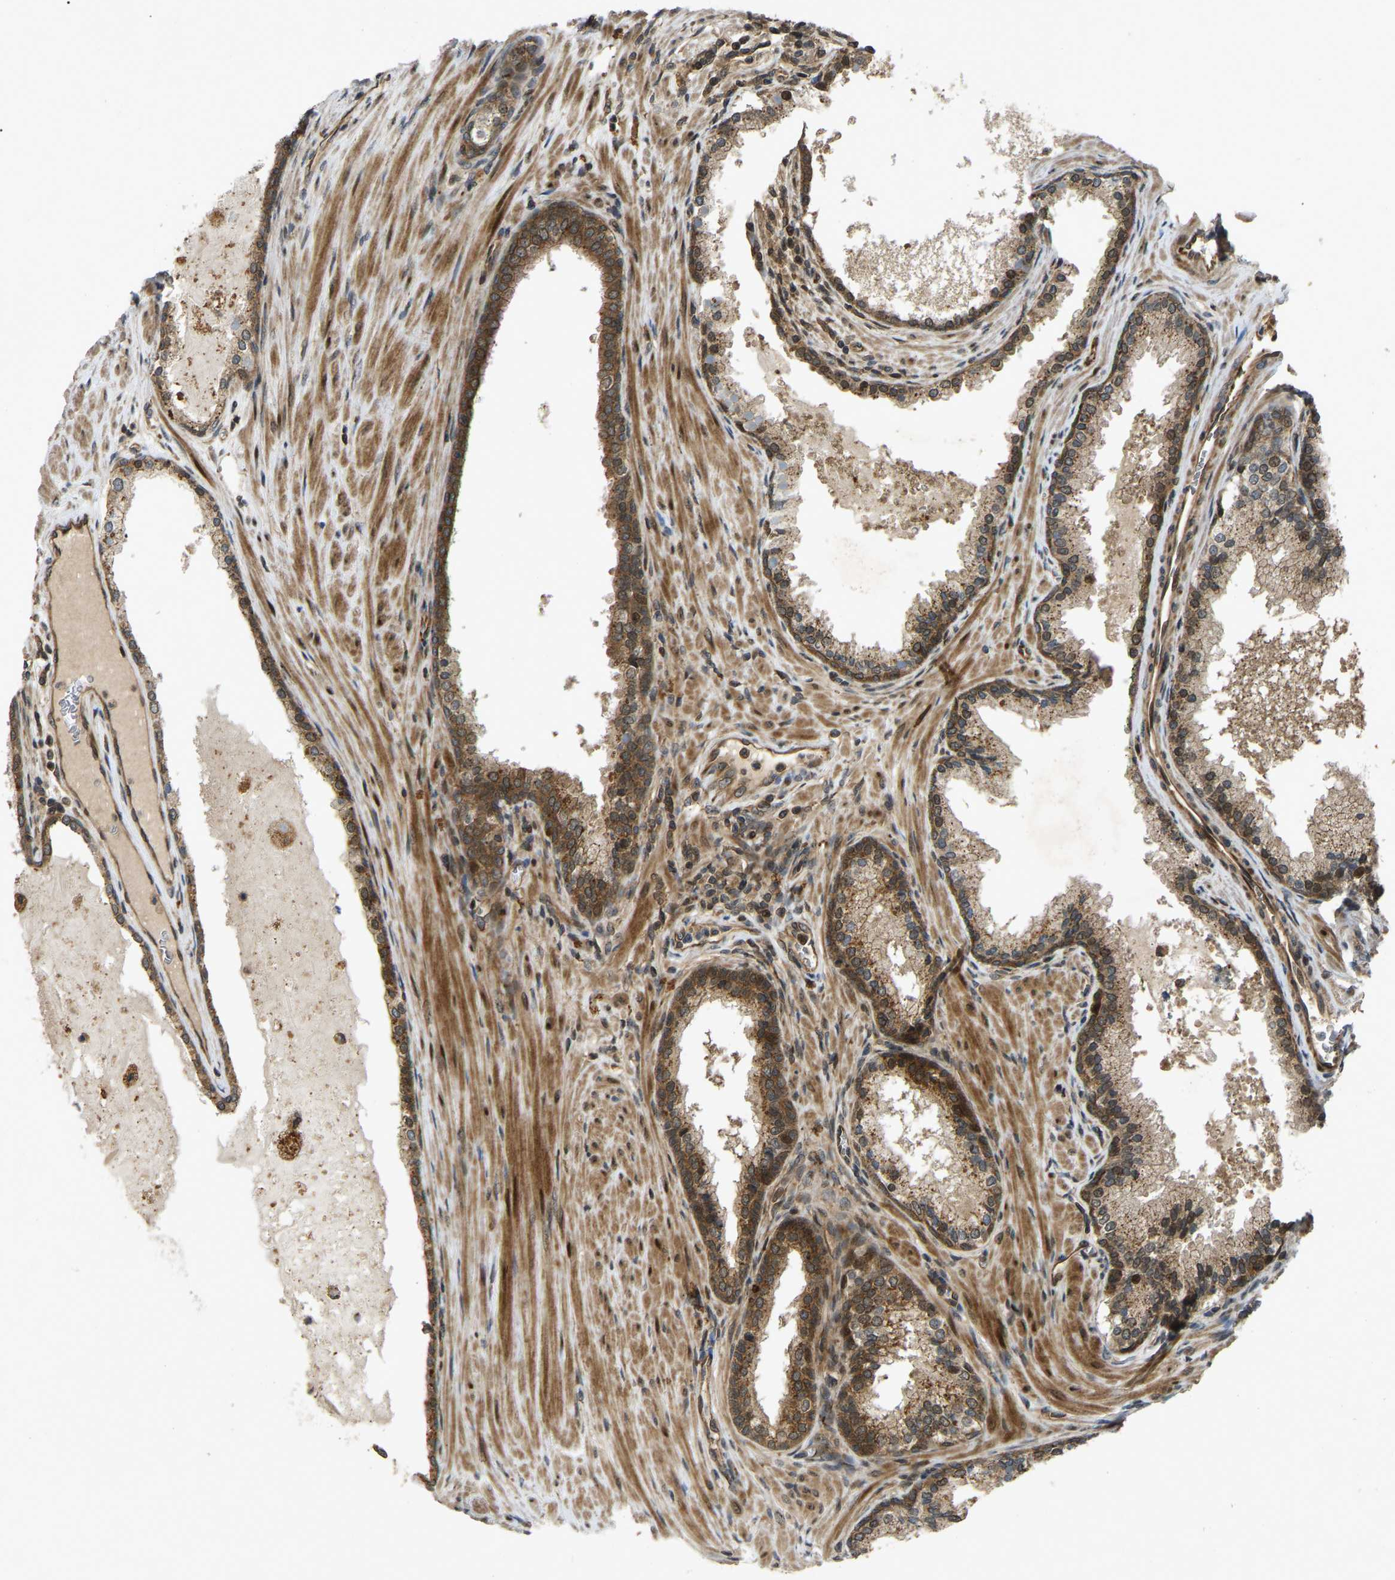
{"staining": {"intensity": "moderate", "quantity": ">75%", "location": "cytoplasmic/membranous,nuclear"}, "tissue": "prostate cancer", "cell_type": "Tumor cells", "image_type": "cancer", "snomed": [{"axis": "morphology", "description": "Adenocarcinoma, Low grade"}, {"axis": "topography", "description": "Prostate"}], "caption": "IHC photomicrograph of prostate cancer (low-grade adenocarcinoma) stained for a protein (brown), which reveals medium levels of moderate cytoplasmic/membranous and nuclear positivity in approximately >75% of tumor cells.", "gene": "KIAA1549", "patient": {"sex": "male", "age": 70}}